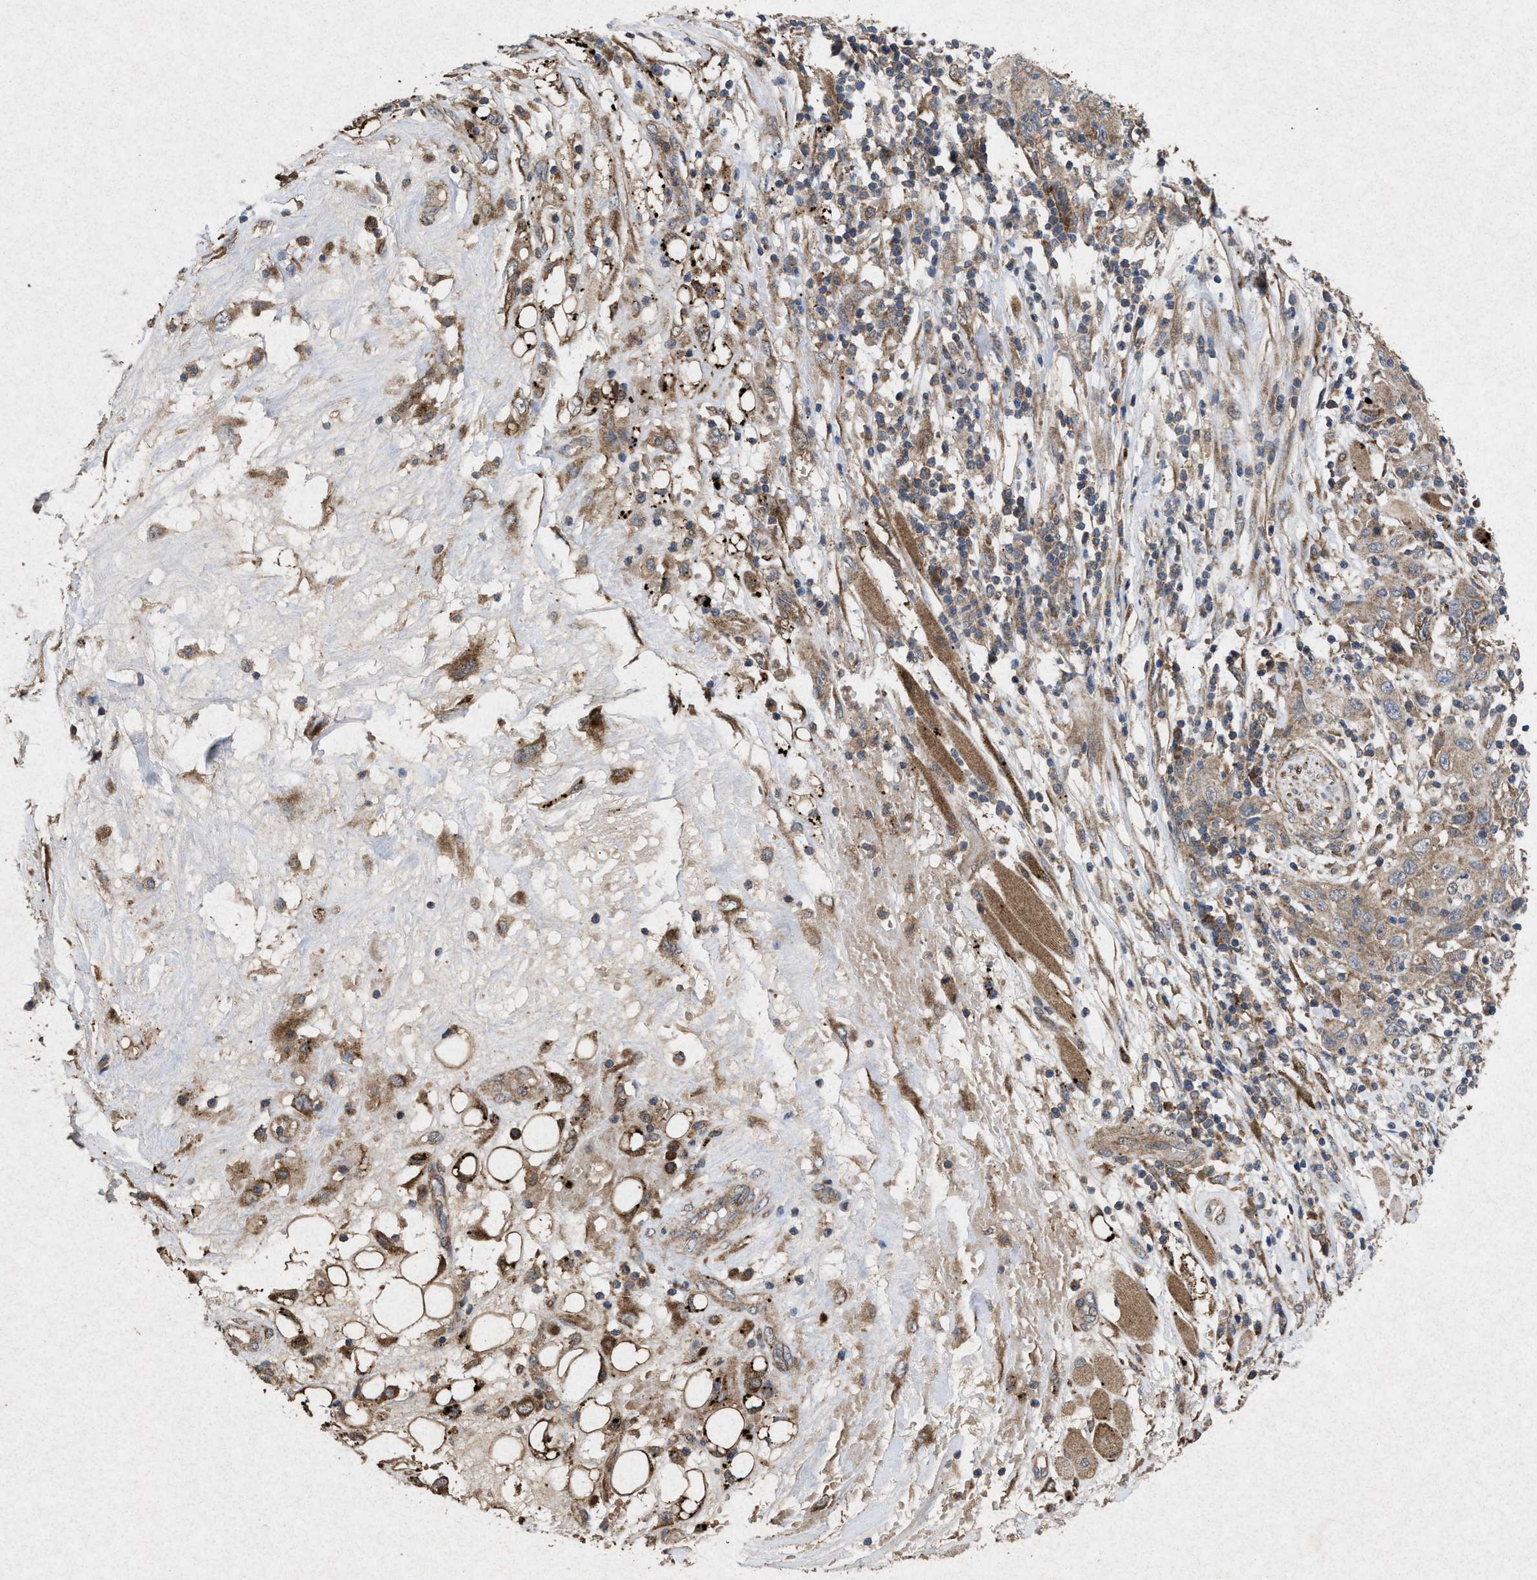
{"staining": {"intensity": "weak", "quantity": ">75%", "location": "cytoplasmic/membranous"}, "tissue": "skin cancer", "cell_type": "Tumor cells", "image_type": "cancer", "snomed": [{"axis": "morphology", "description": "Squamous cell carcinoma, NOS"}, {"axis": "topography", "description": "Skin"}], "caption": "Brown immunohistochemical staining in skin cancer exhibits weak cytoplasmic/membranous positivity in approximately >75% of tumor cells.", "gene": "MSI2", "patient": {"sex": "female", "age": 88}}